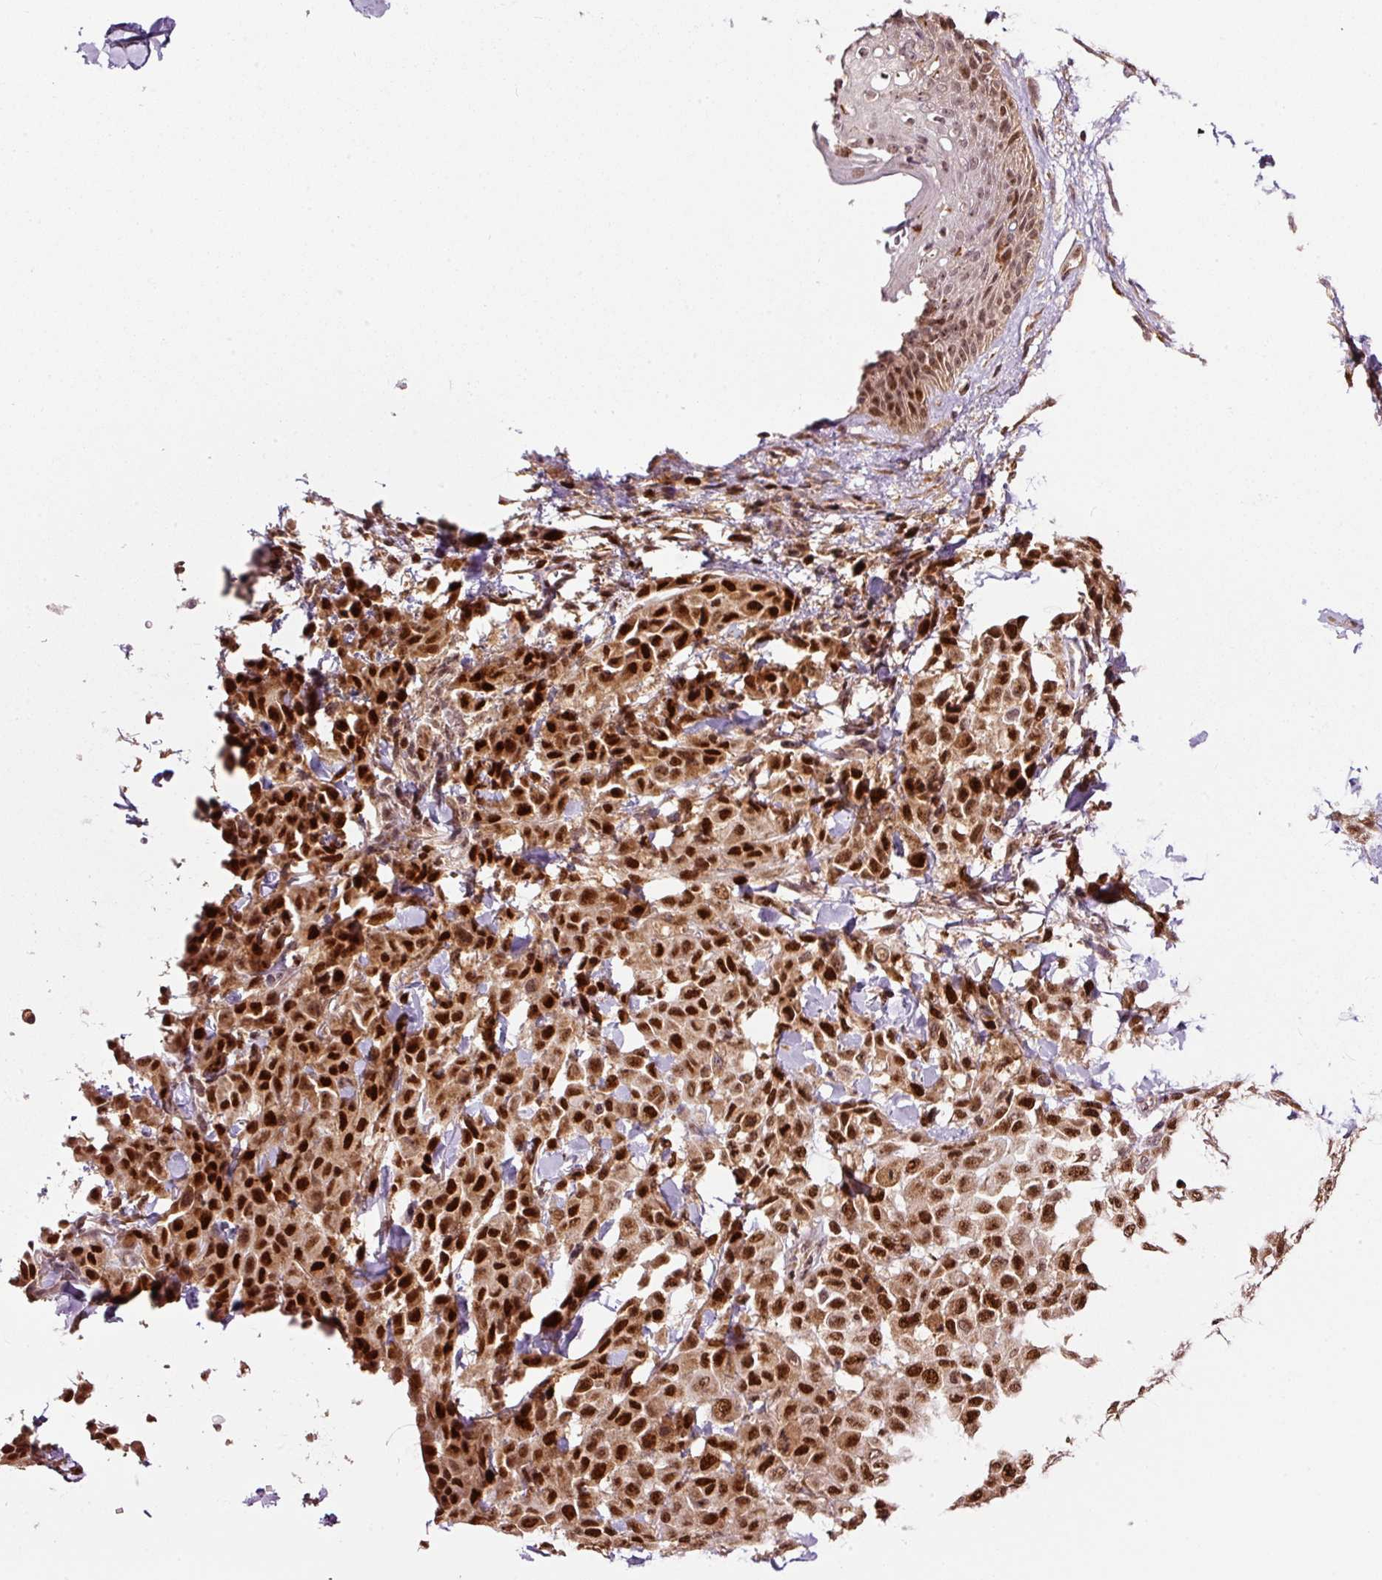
{"staining": {"intensity": "strong", "quantity": ">75%", "location": "nuclear"}, "tissue": "melanoma", "cell_type": "Tumor cells", "image_type": "cancer", "snomed": [{"axis": "morphology", "description": "Malignant melanoma, Metastatic site"}, {"axis": "topography", "description": "Skin"}], "caption": "IHC (DAB (3,3'-diaminobenzidine)) staining of human malignant melanoma (metastatic site) displays strong nuclear protein staining in approximately >75% of tumor cells. (brown staining indicates protein expression, while blue staining denotes nuclei).", "gene": "RFC4", "patient": {"sex": "female", "age": 81}}